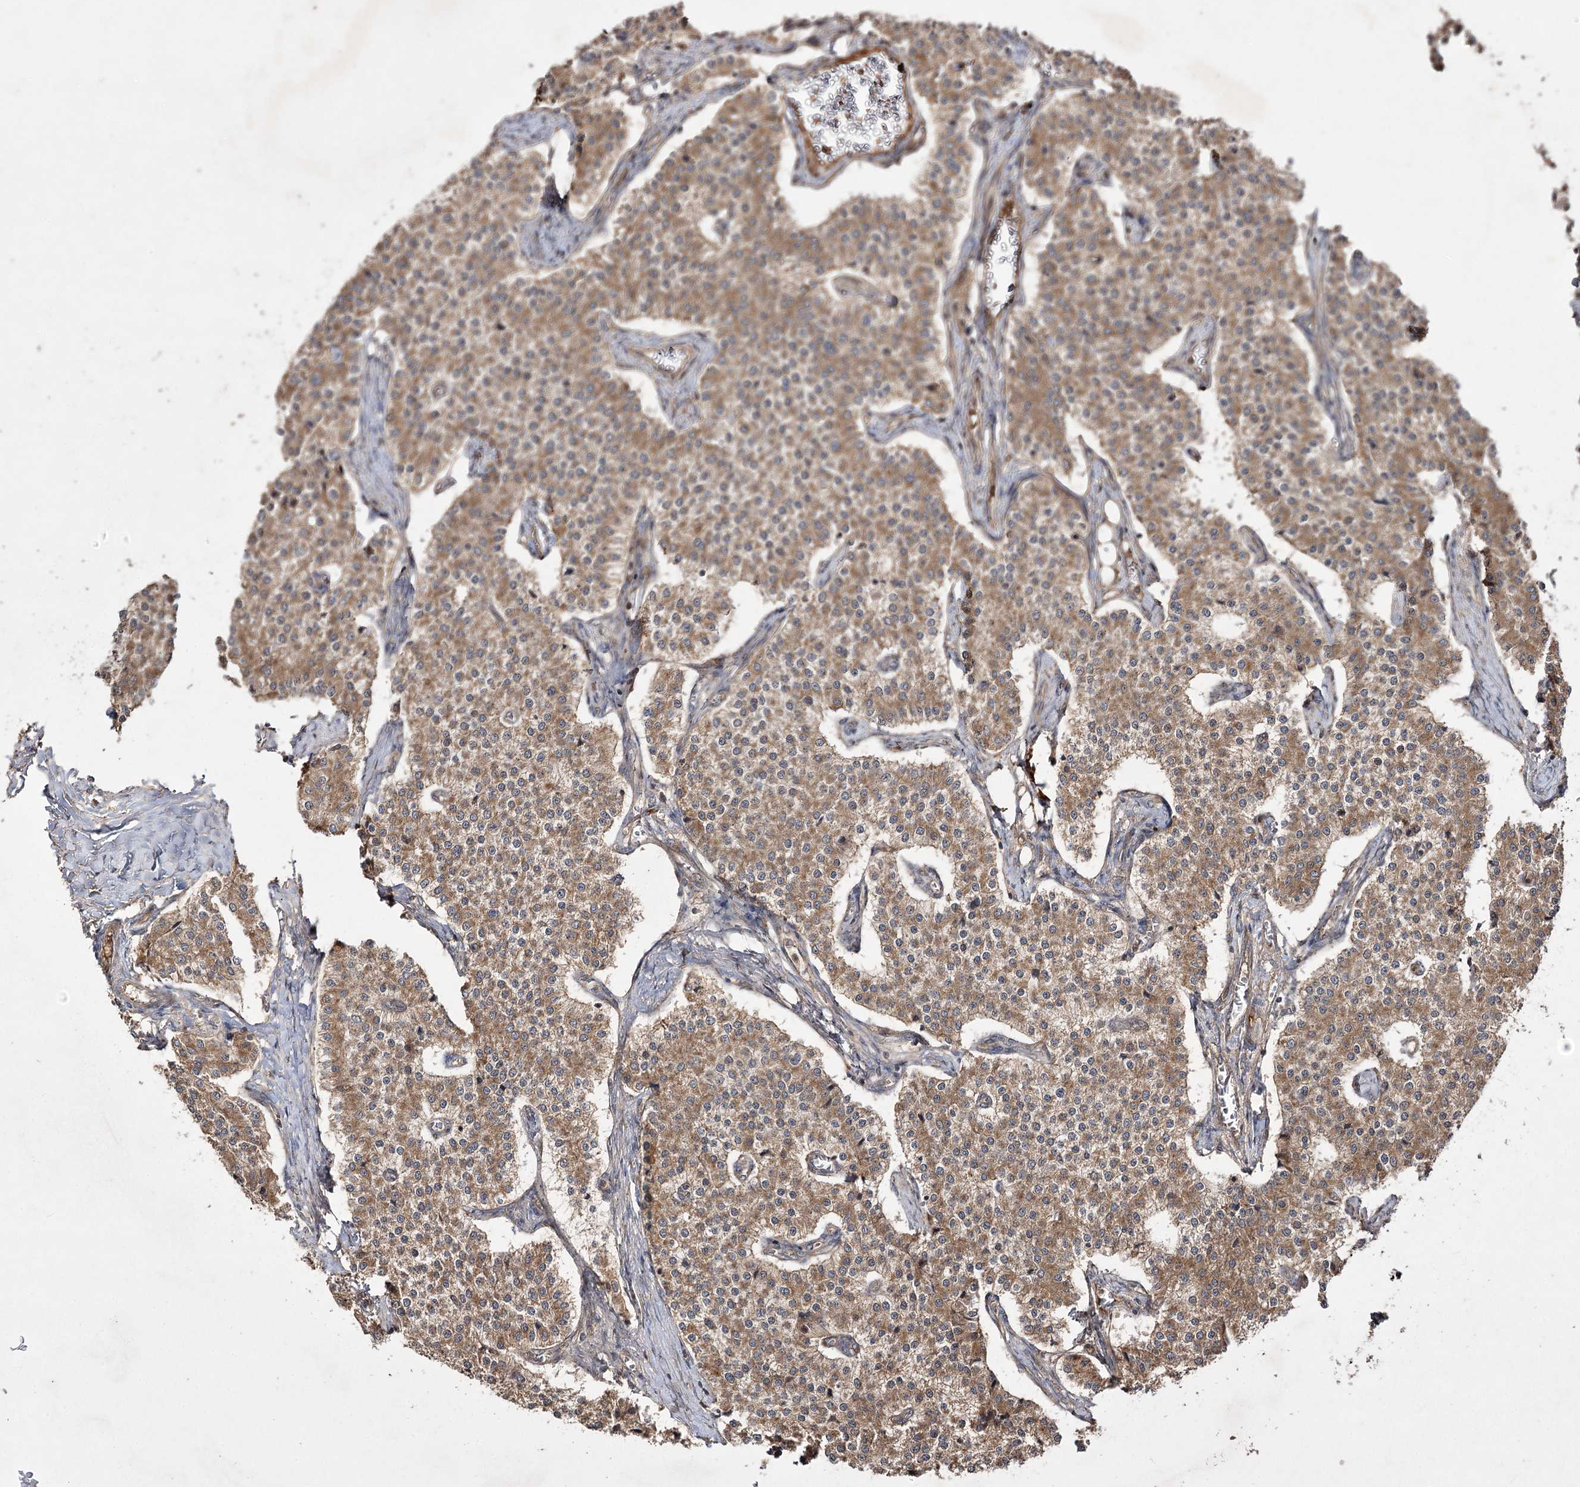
{"staining": {"intensity": "moderate", "quantity": ">75%", "location": "cytoplasmic/membranous"}, "tissue": "carcinoid", "cell_type": "Tumor cells", "image_type": "cancer", "snomed": [{"axis": "morphology", "description": "Carcinoid, malignant, NOS"}, {"axis": "topography", "description": "Colon"}], "caption": "Immunohistochemical staining of malignant carcinoid reveals medium levels of moderate cytoplasmic/membranous expression in approximately >75% of tumor cells.", "gene": "FANCL", "patient": {"sex": "female", "age": 52}}